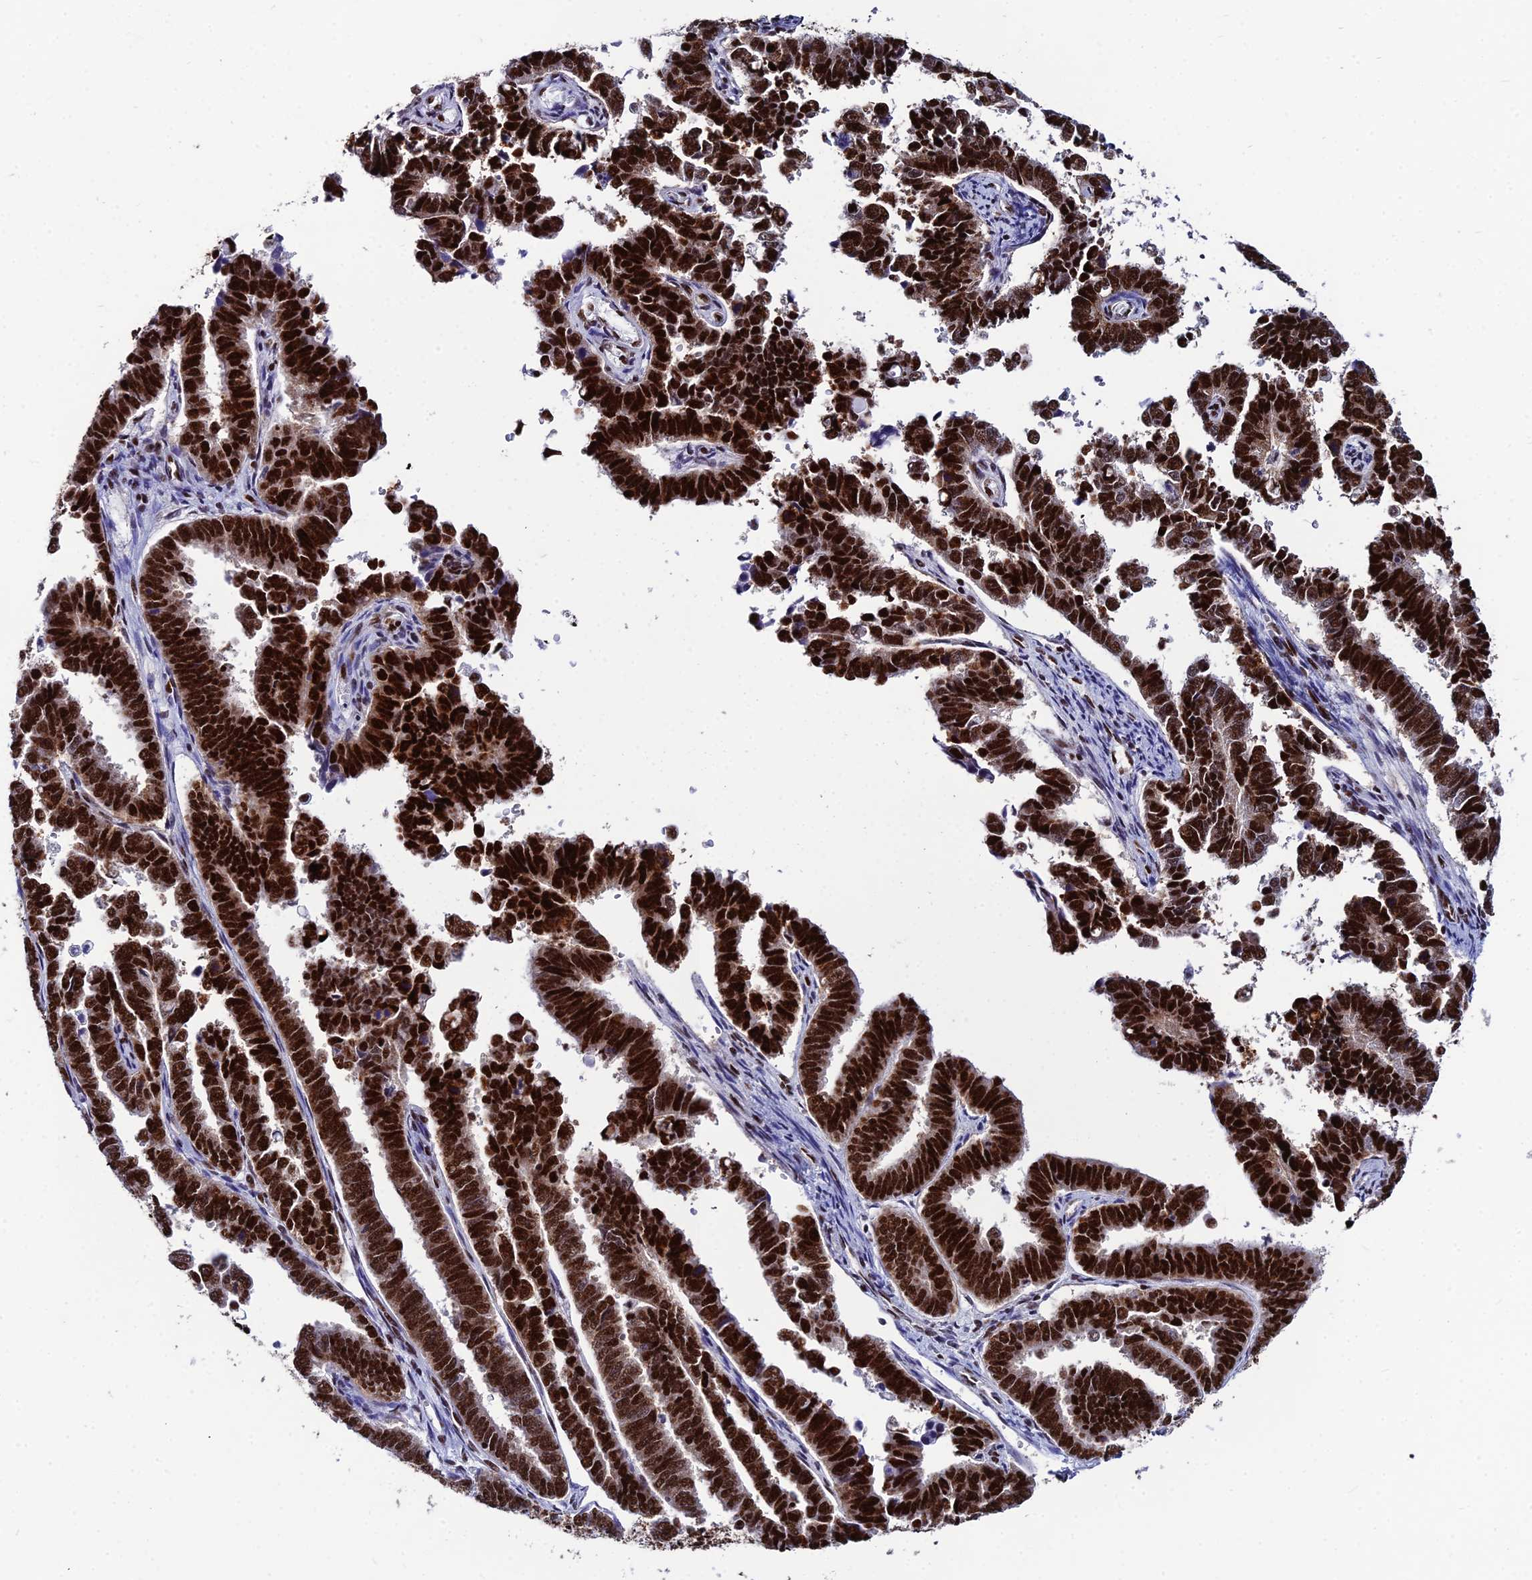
{"staining": {"intensity": "strong", "quantity": ">75%", "location": "nuclear"}, "tissue": "endometrial cancer", "cell_type": "Tumor cells", "image_type": "cancer", "snomed": [{"axis": "morphology", "description": "Adenocarcinoma, NOS"}, {"axis": "topography", "description": "Endometrium"}], "caption": "Immunohistochemical staining of human endometrial cancer (adenocarcinoma) shows strong nuclear protein expression in about >75% of tumor cells.", "gene": "HNRNPH1", "patient": {"sex": "female", "age": 75}}